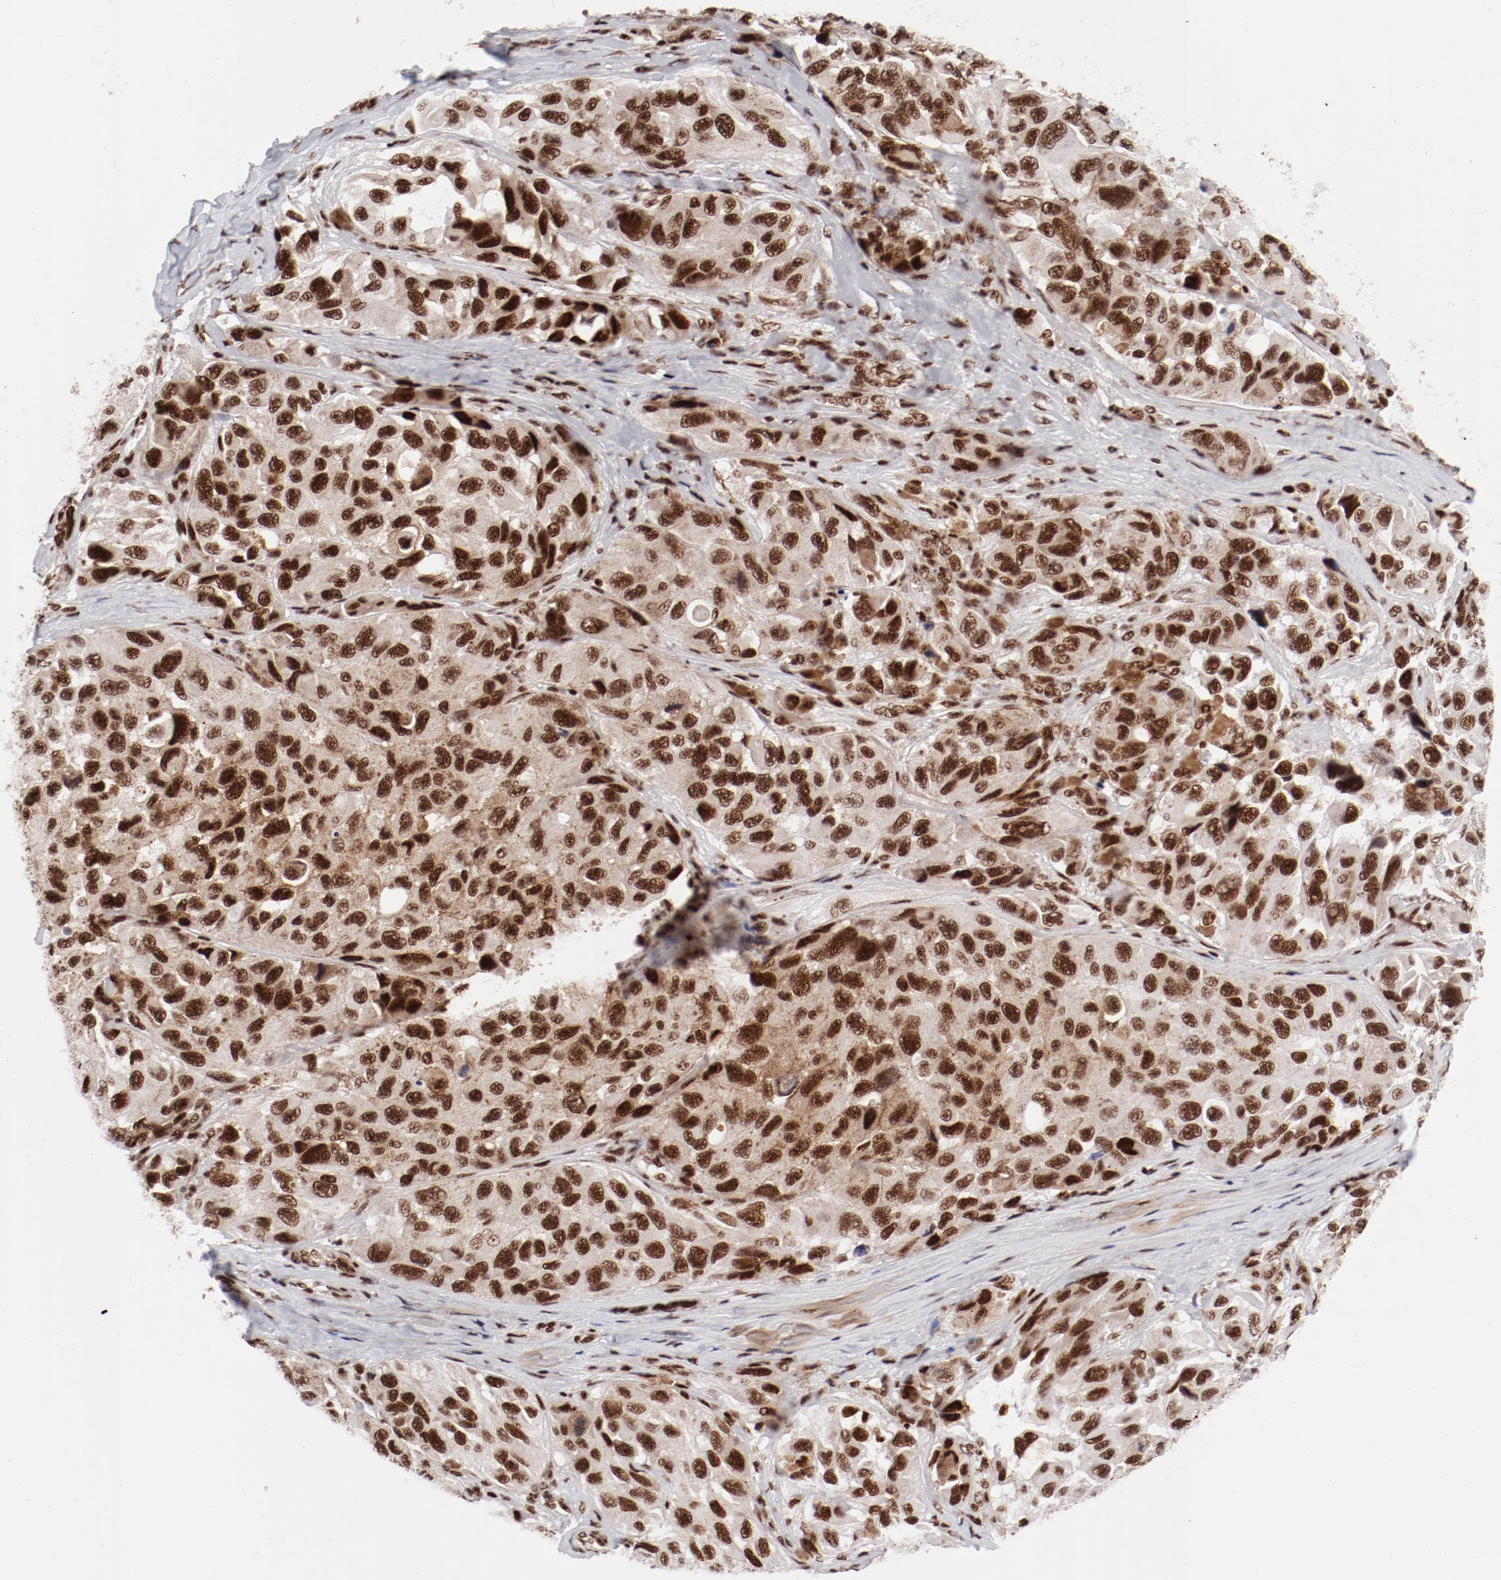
{"staining": {"intensity": "strong", "quantity": ">75%", "location": "nuclear"}, "tissue": "melanoma", "cell_type": "Tumor cells", "image_type": "cancer", "snomed": [{"axis": "morphology", "description": "Malignant melanoma, NOS"}, {"axis": "topography", "description": "Skin"}], "caption": "About >75% of tumor cells in human malignant melanoma demonstrate strong nuclear protein staining as visualized by brown immunohistochemical staining.", "gene": "NFYB", "patient": {"sex": "female", "age": 73}}